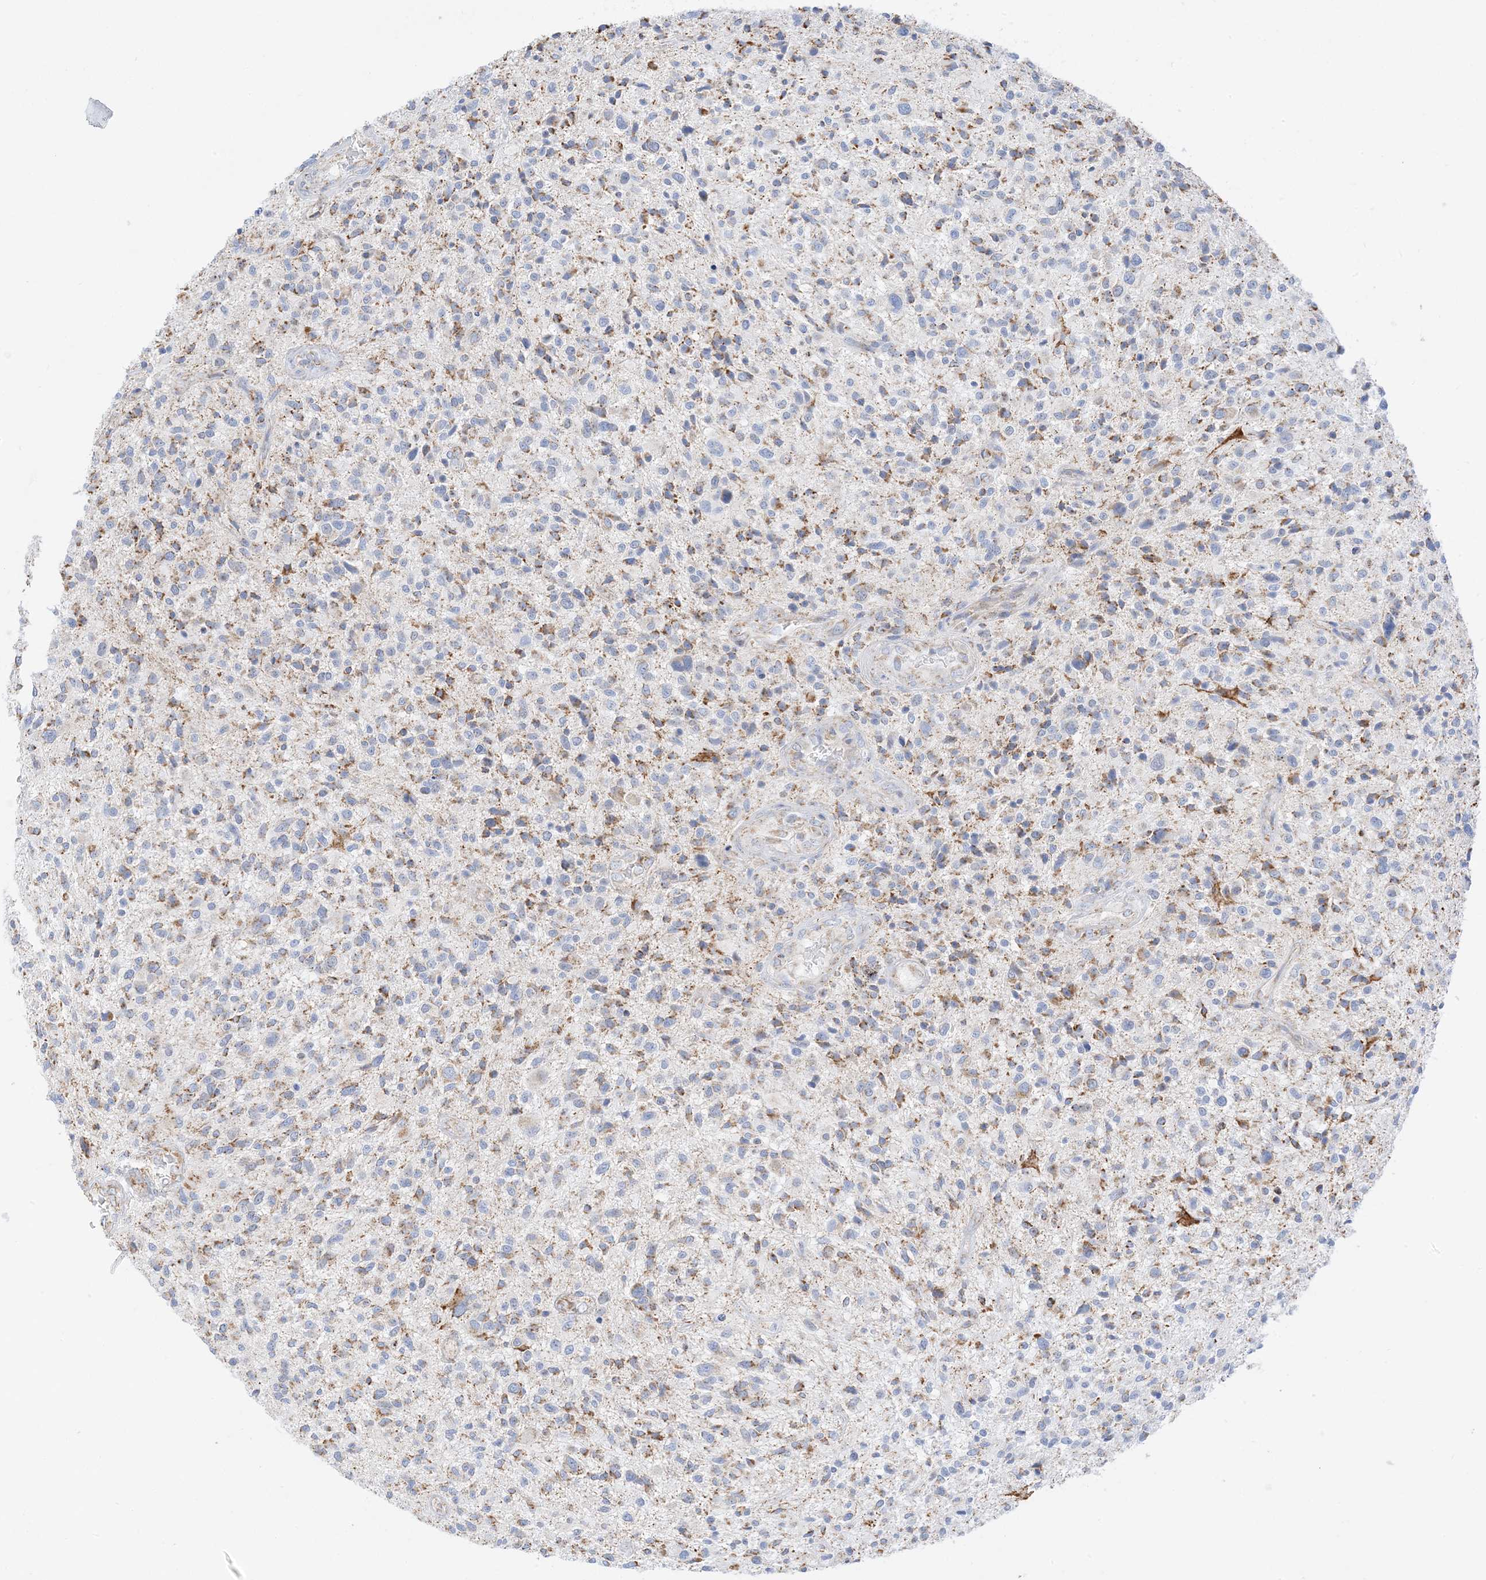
{"staining": {"intensity": "moderate", "quantity": "25%-75%", "location": "cytoplasmic/membranous"}, "tissue": "glioma", "cell_type": "Tumor cells", "image_type": "cancer", "snomed": [{"axis": "morphology", "description": "Glioma, malignant, High grade"}, {"axis": "topography", "description": "Brain"}], "caption": "Protein analysis of malignant glioma (high-grade) tissue reveals moderate cytoplasmic/membranous expression in about 25%-75% of tumor cells. The protein is shown in brown color, while the nuclei are stained blue.", "gene": "CAPN13", "patient": {"sex": "male", "age": 47}}